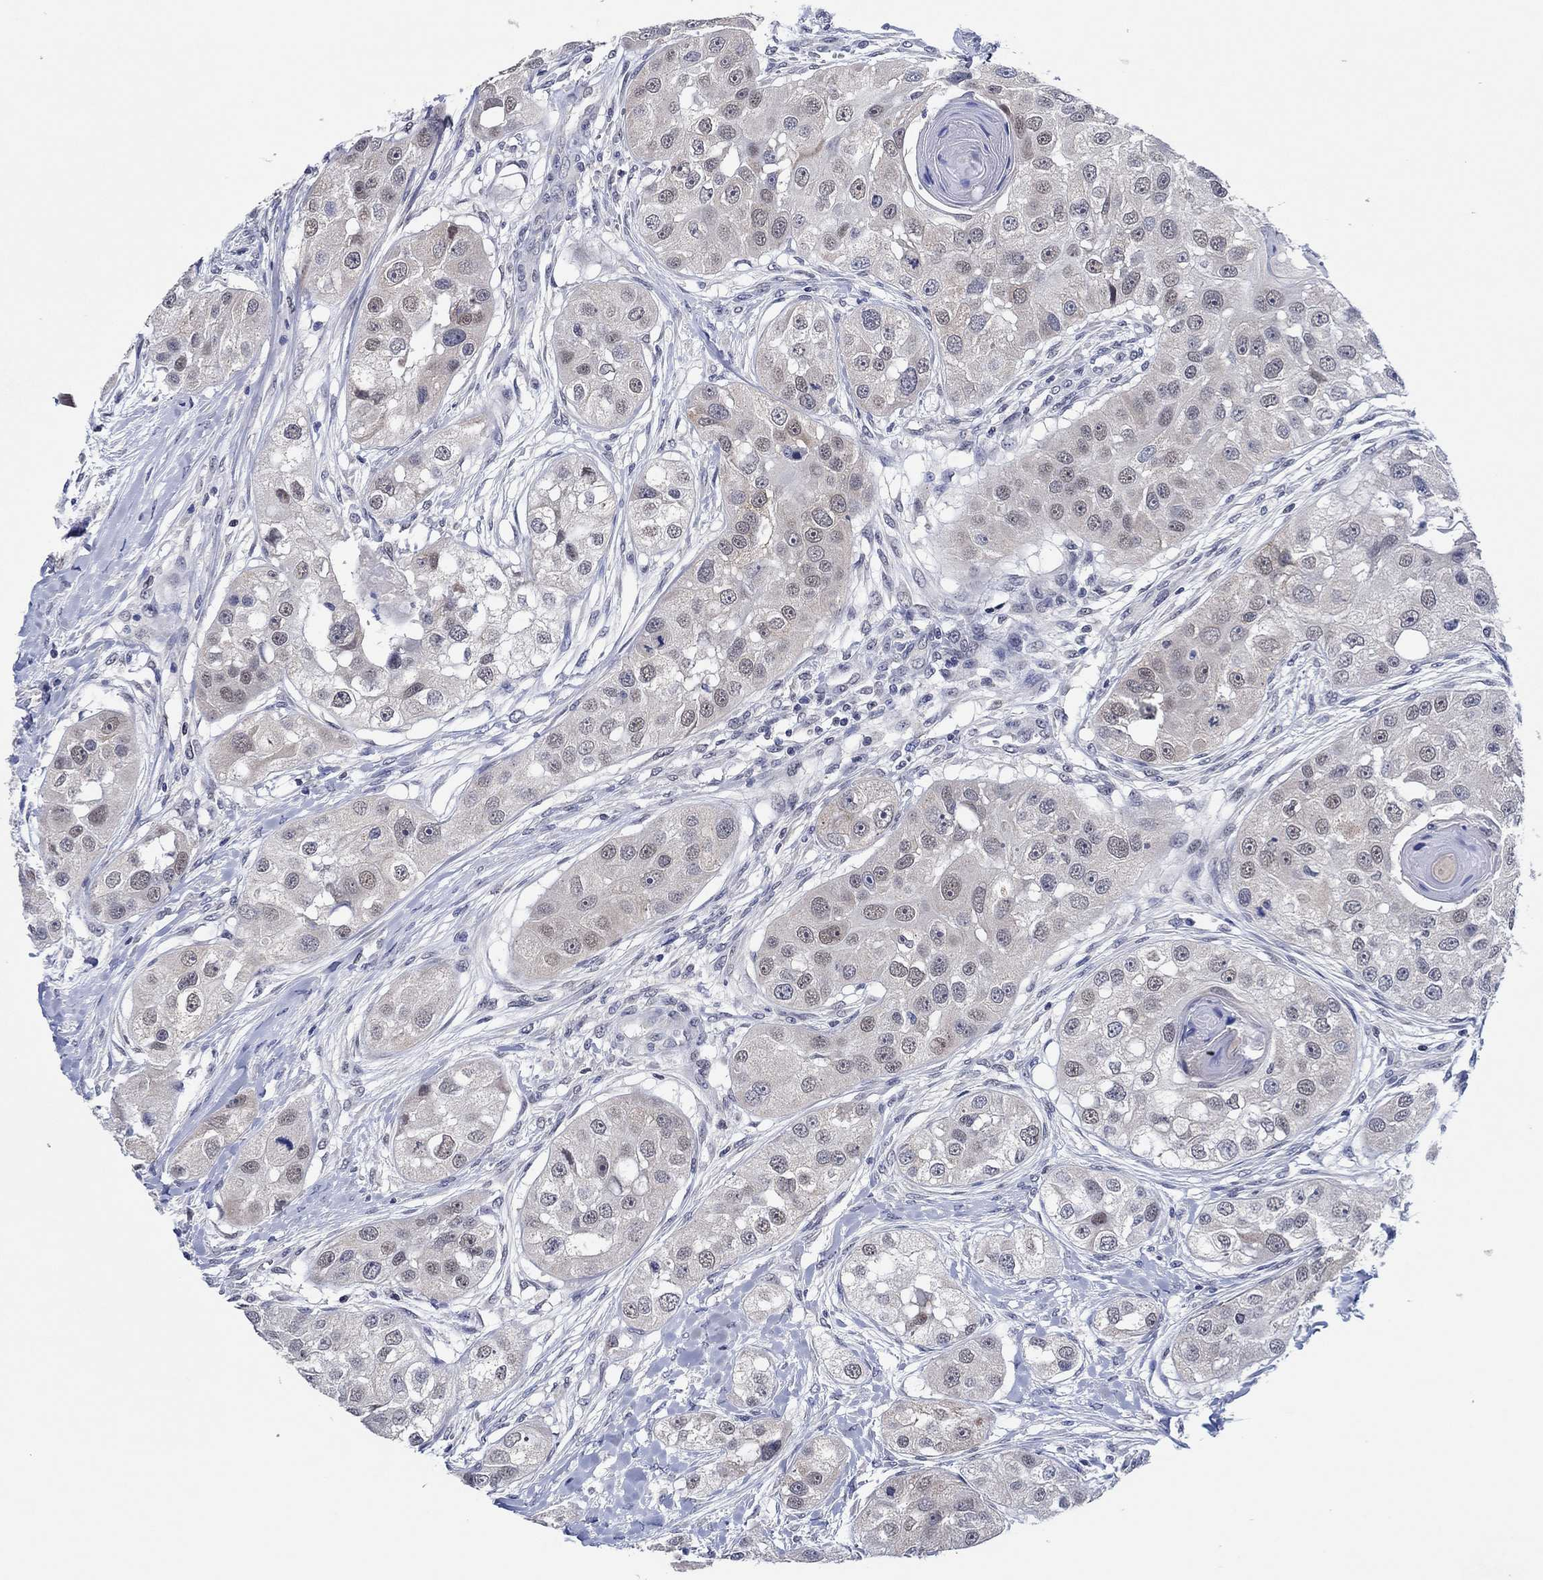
{"staining": {"intensity": "weak", "quantity": "<25%", "location": "nuclear"}, "tissue": "head and neck cancer", "cell_type": "Tumor cells", "image_type": "cancer", "snomed": [{"axis": "morphology", "description": "Normal tissue, NOS"}, {"axis": "morphology", "description": "Squamous cell carcinoma, NOS"}, {"axis": "topography", "description": "Skeletal muscle"}, {"axis": "topography", "description": "Head-Neck"}], "caption": "Human head and neck cancer stained for a protein using immunohistochemistry (IHC) shows no expression in tumor cells.", "gene": "PRRT3", "patient": {"sex": "male", "age": 51}}